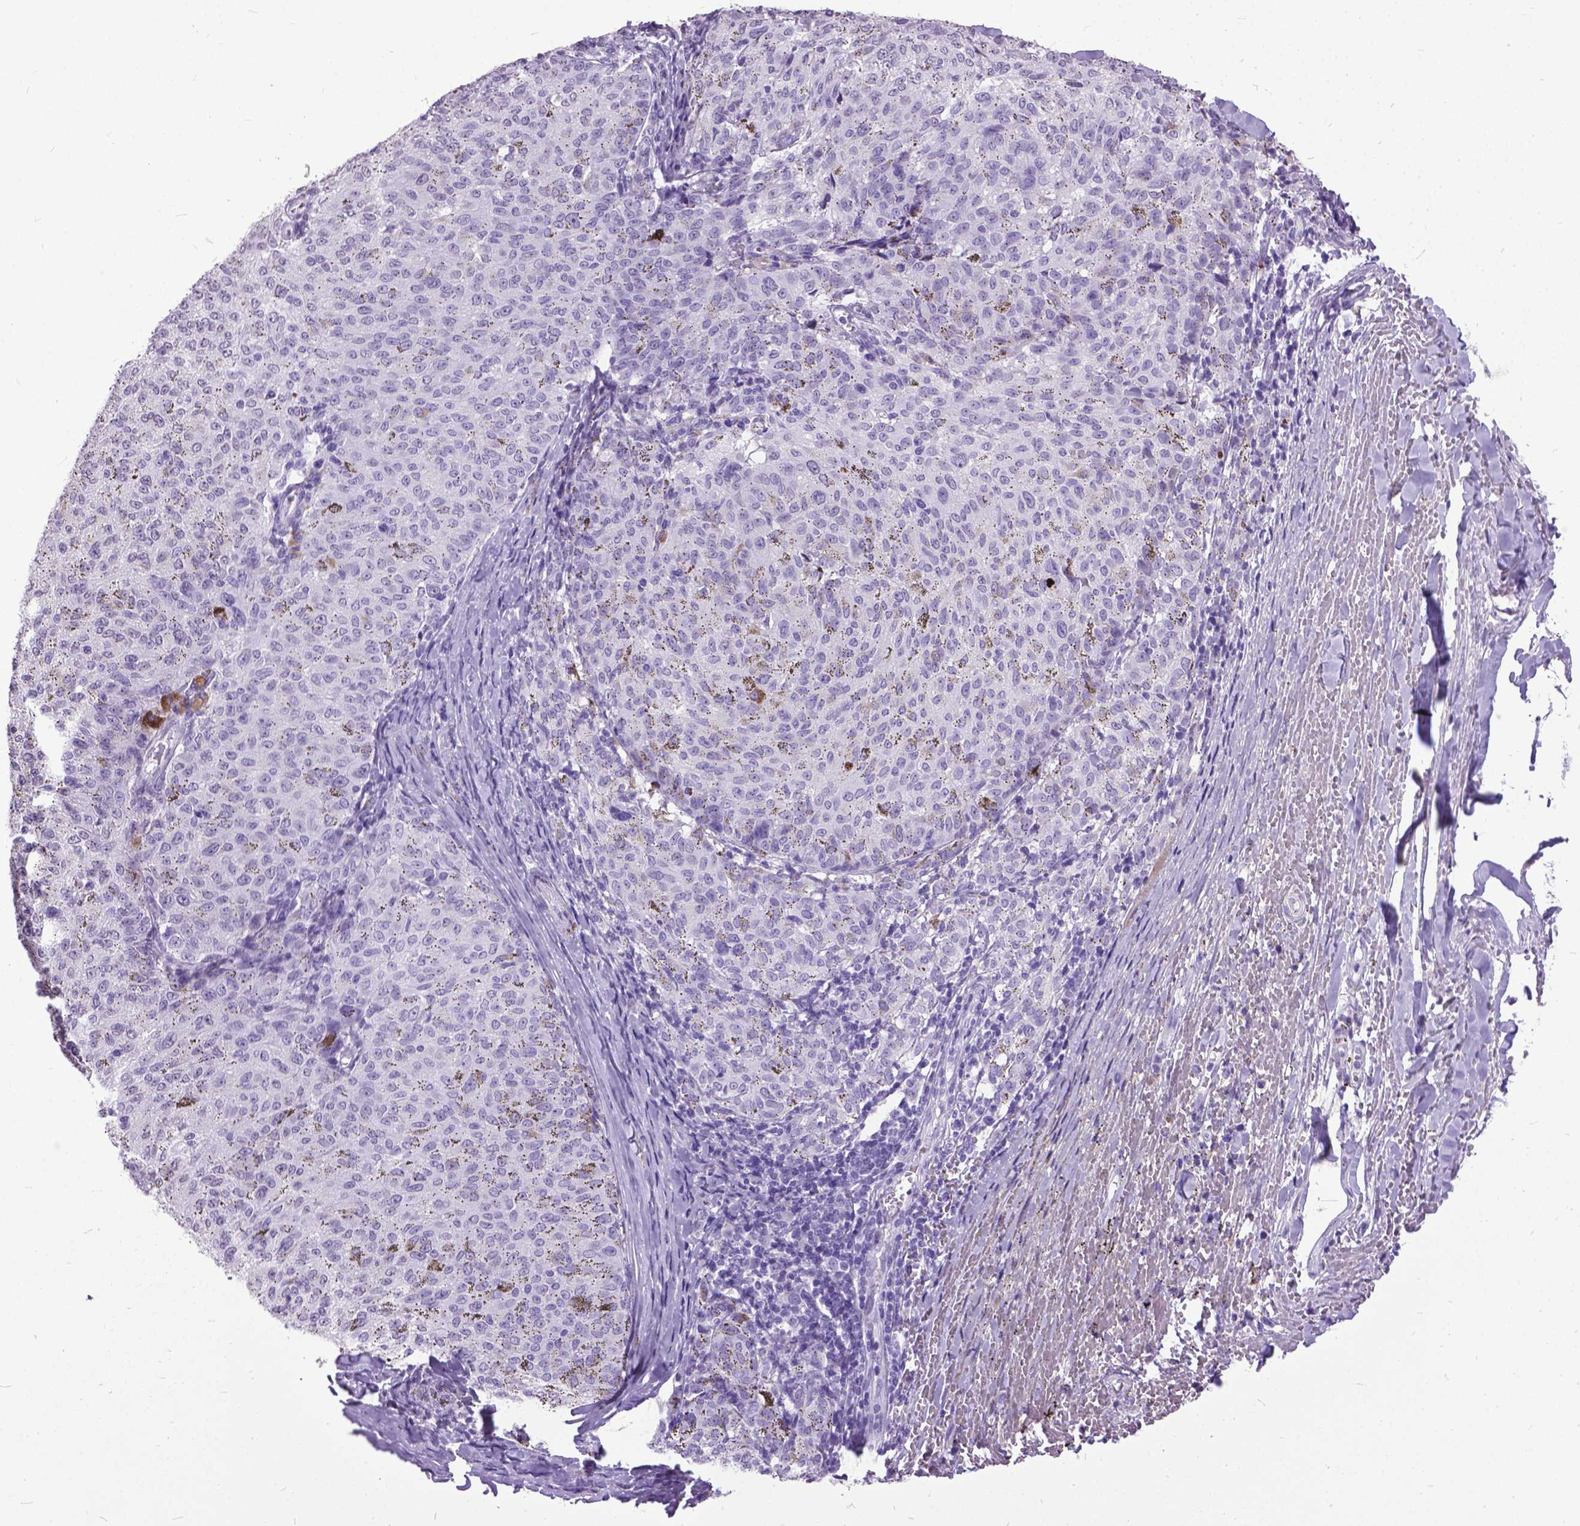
{"staining": {"intensity": "negative", "quantity": "none", "location": "none"}, "tissue": "melanoma", "cell_type": "Tumor cells", "image_type": "cancer", "snomed": [{"axis": "morphology", "description": "Malignant melanoma, NOS"}, {"axis": "topography", "description": "Skin"}], "caption": "High power microscopy photomicrograph of an immunohistochemistry image of melanoma, revealing no significant positivity in tumor cells. (Brightfield microscopy of DAB (3,3'-diaminobenzidine) immunohistochemistry at high magnification).", "gene": "MARCHF10", "patient": {"sex": "female", "age": 72}}